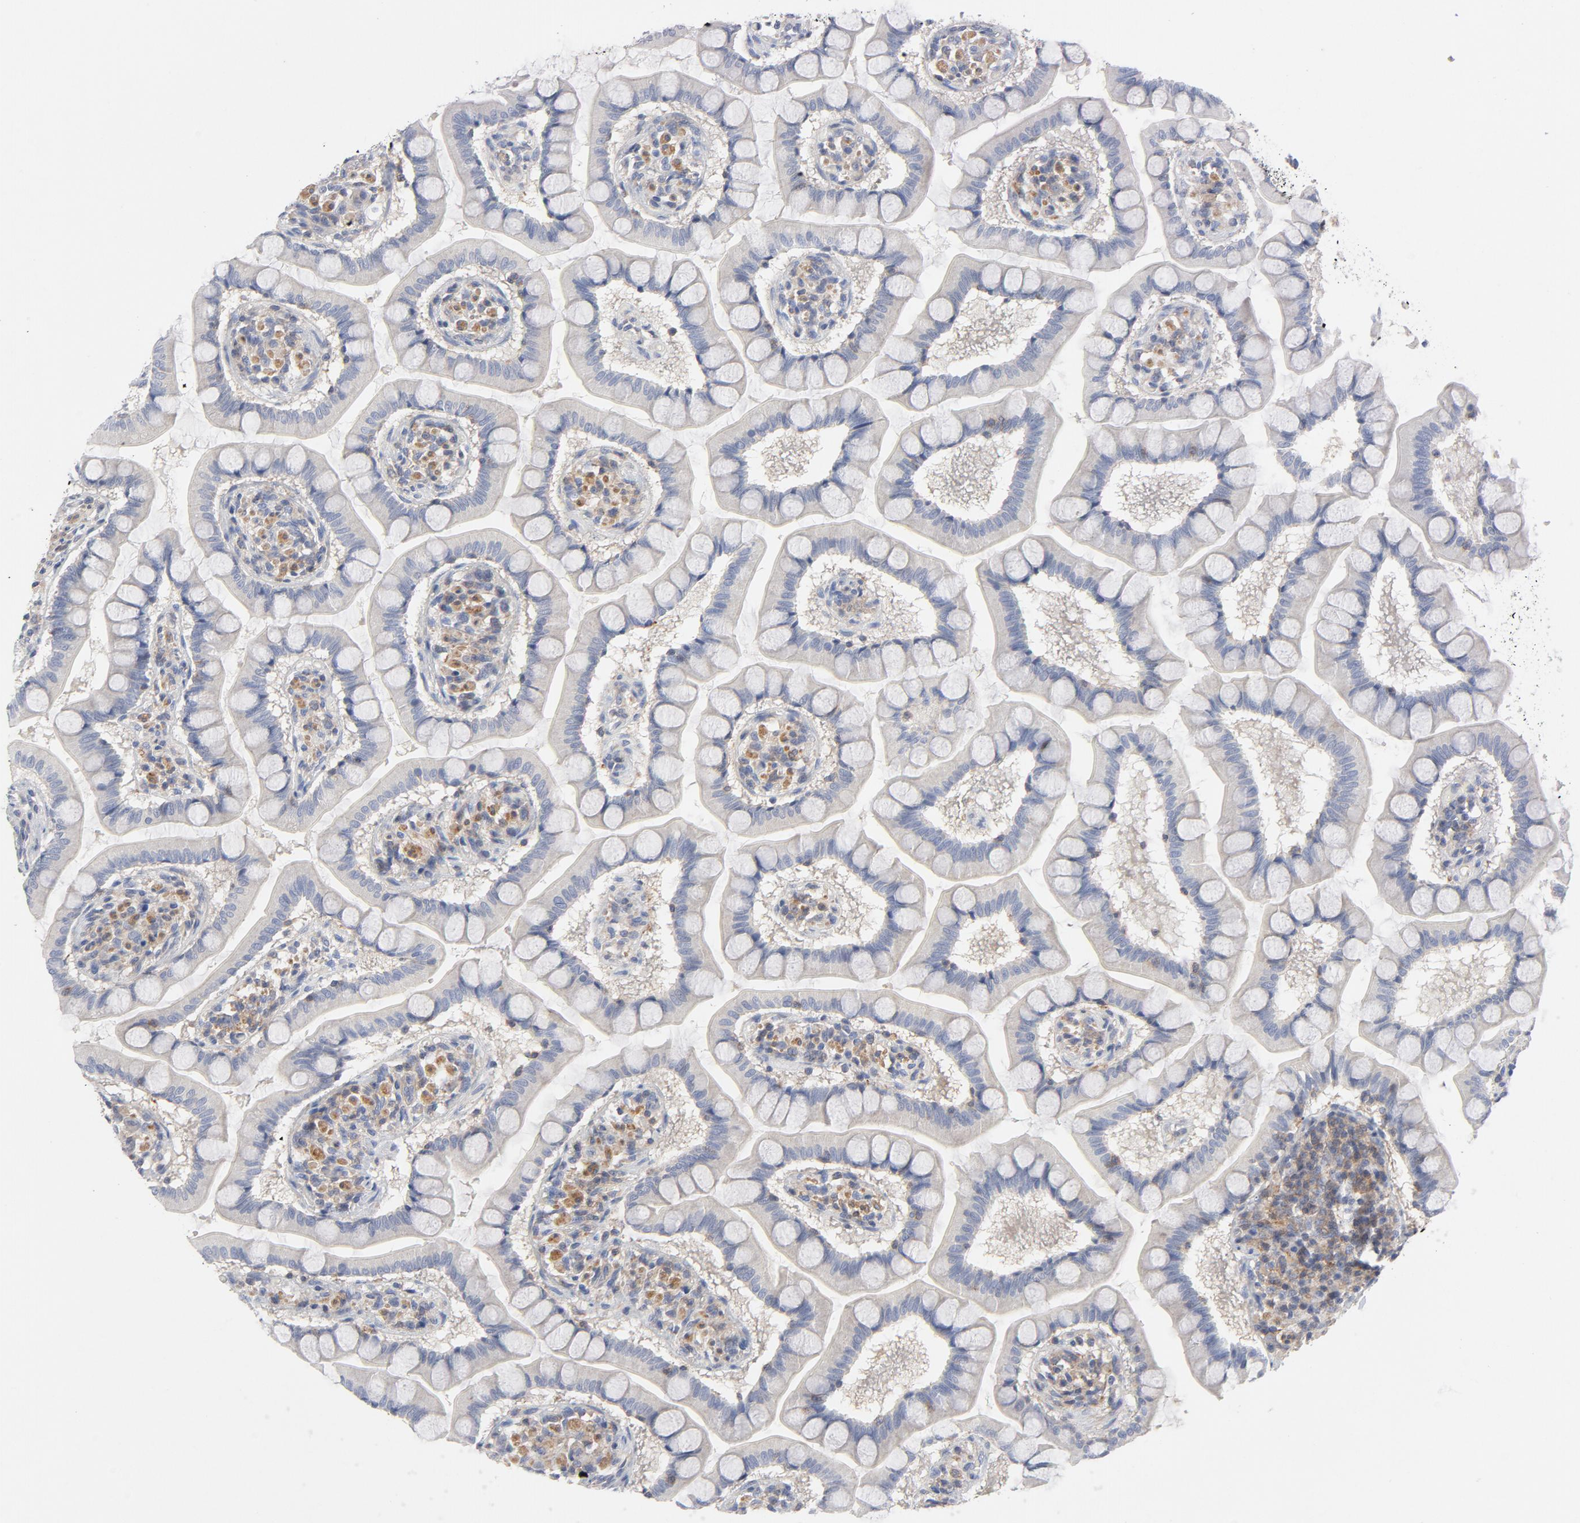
{"staining": {"intensity": "negative", "quantity": "none", "location": "none"}, "tissue": "small intestine", "cell_type": "Glandular cells", "image_type": "normal", "snomed": [{"axis": "morphology", "description": "Normal tissue, NOS"}, {"axis": "topography", "description": "Small intestine"}], "caption": "A histopathology image of small intestine stained for a protein reveals no brown staining in glandular cells.", "gene": "ROCK1", "patient": {"sex": "male", "age": 41}}